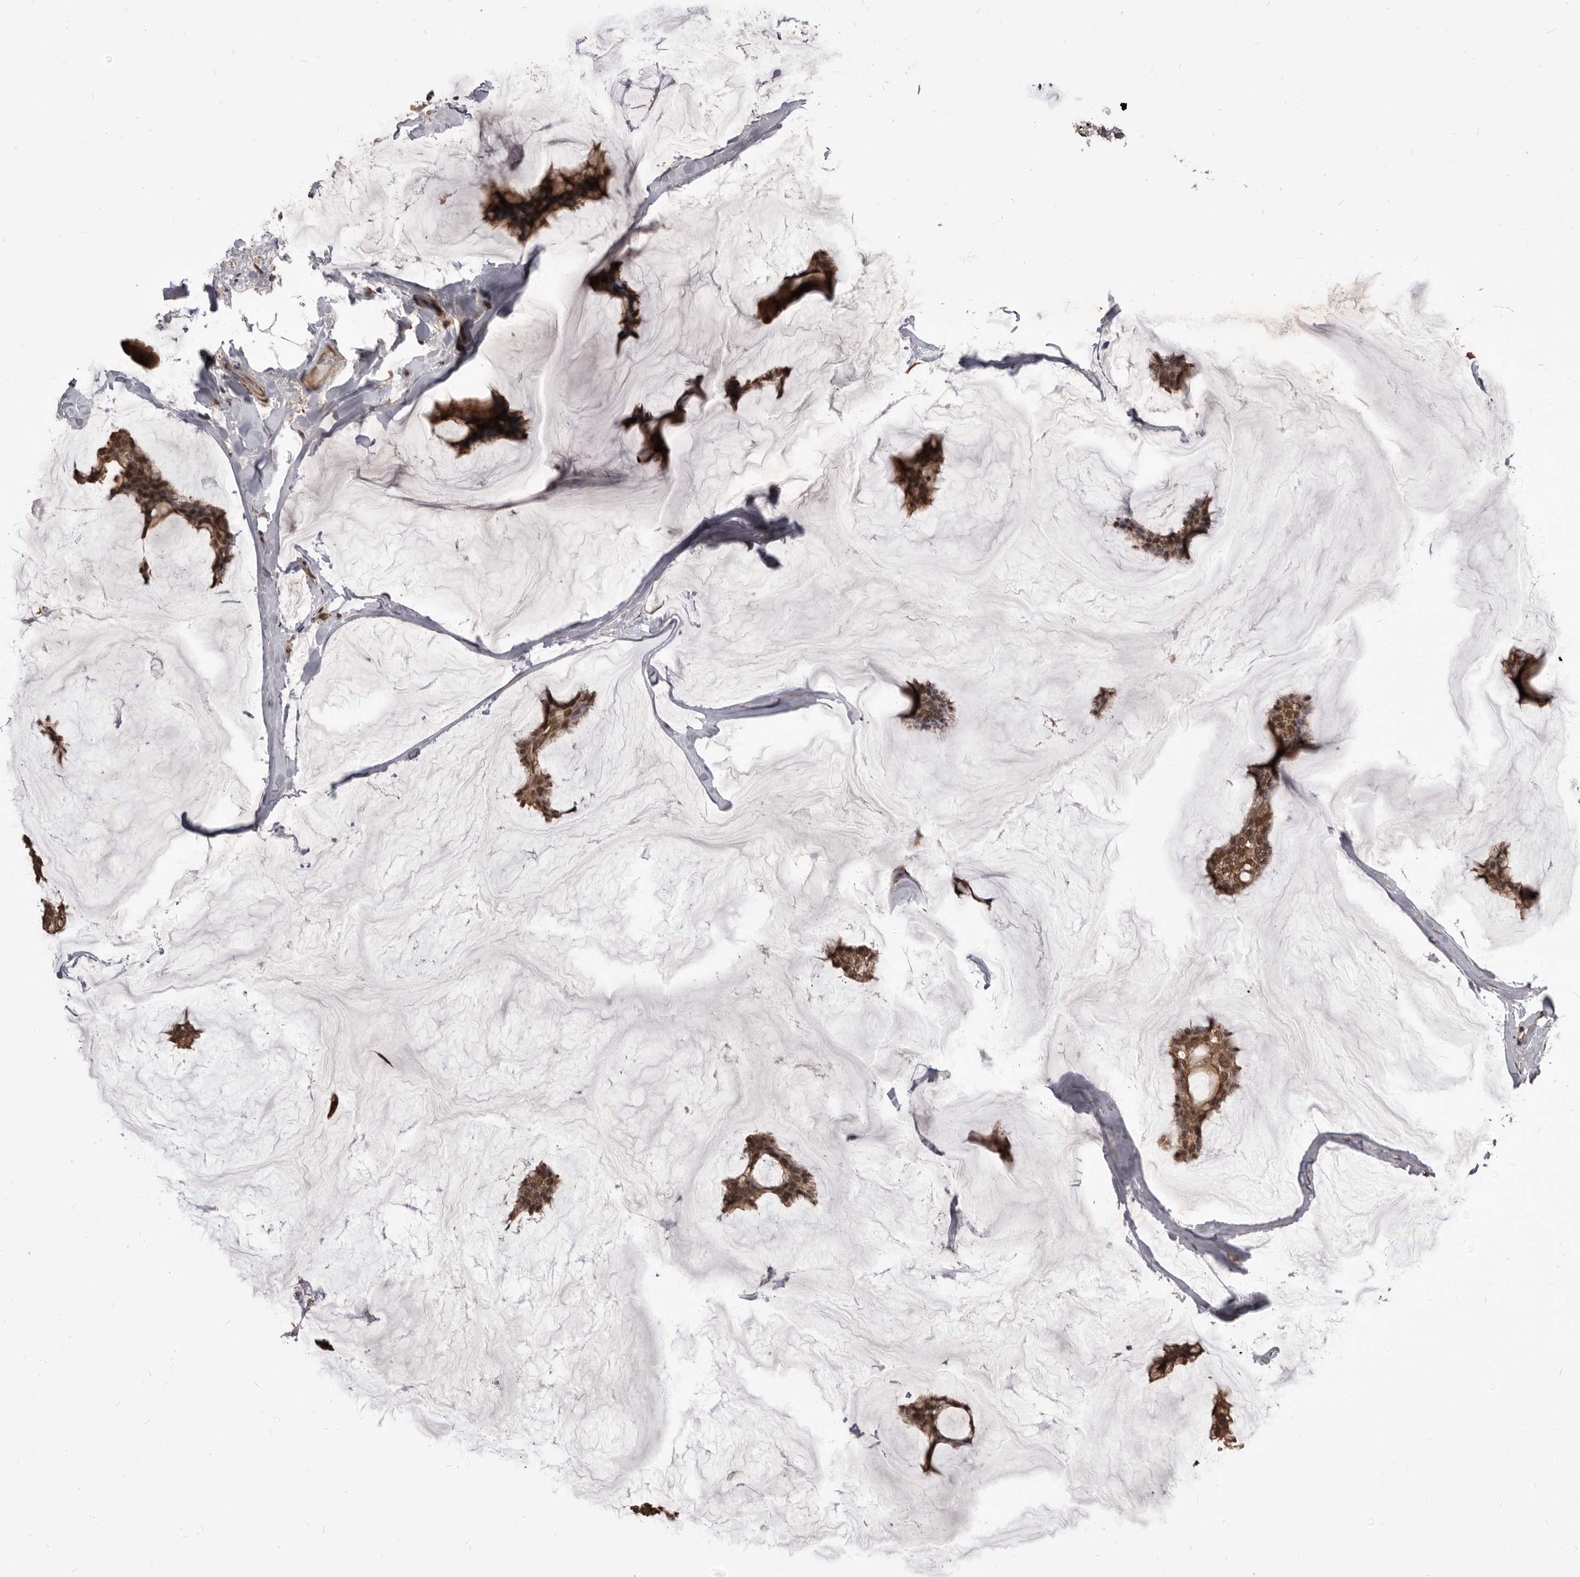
{"staining": {"intensity": "moderate", "quantity": ">75%", "location": "cytoplasmic/membranous,nuclear"}, "tissue": "breast cancer", "cell_type": "Tumor cells", "image_type": "cancer", "snomed": [{"axis": "morphology", "description": "Duct carcinoma"}, {"axis": "topography", "description": "Breast"}], "caption": "Immunohistochemical staining of human breast cancer (invasive ductal carcinoma) shows medium levels of moderate cytoplasmic/membranous and nuclear expression in approximately >75% of tumor cells.", "gene": "ADAMTS20", "patient": {"sex": "female", "age": 93}}